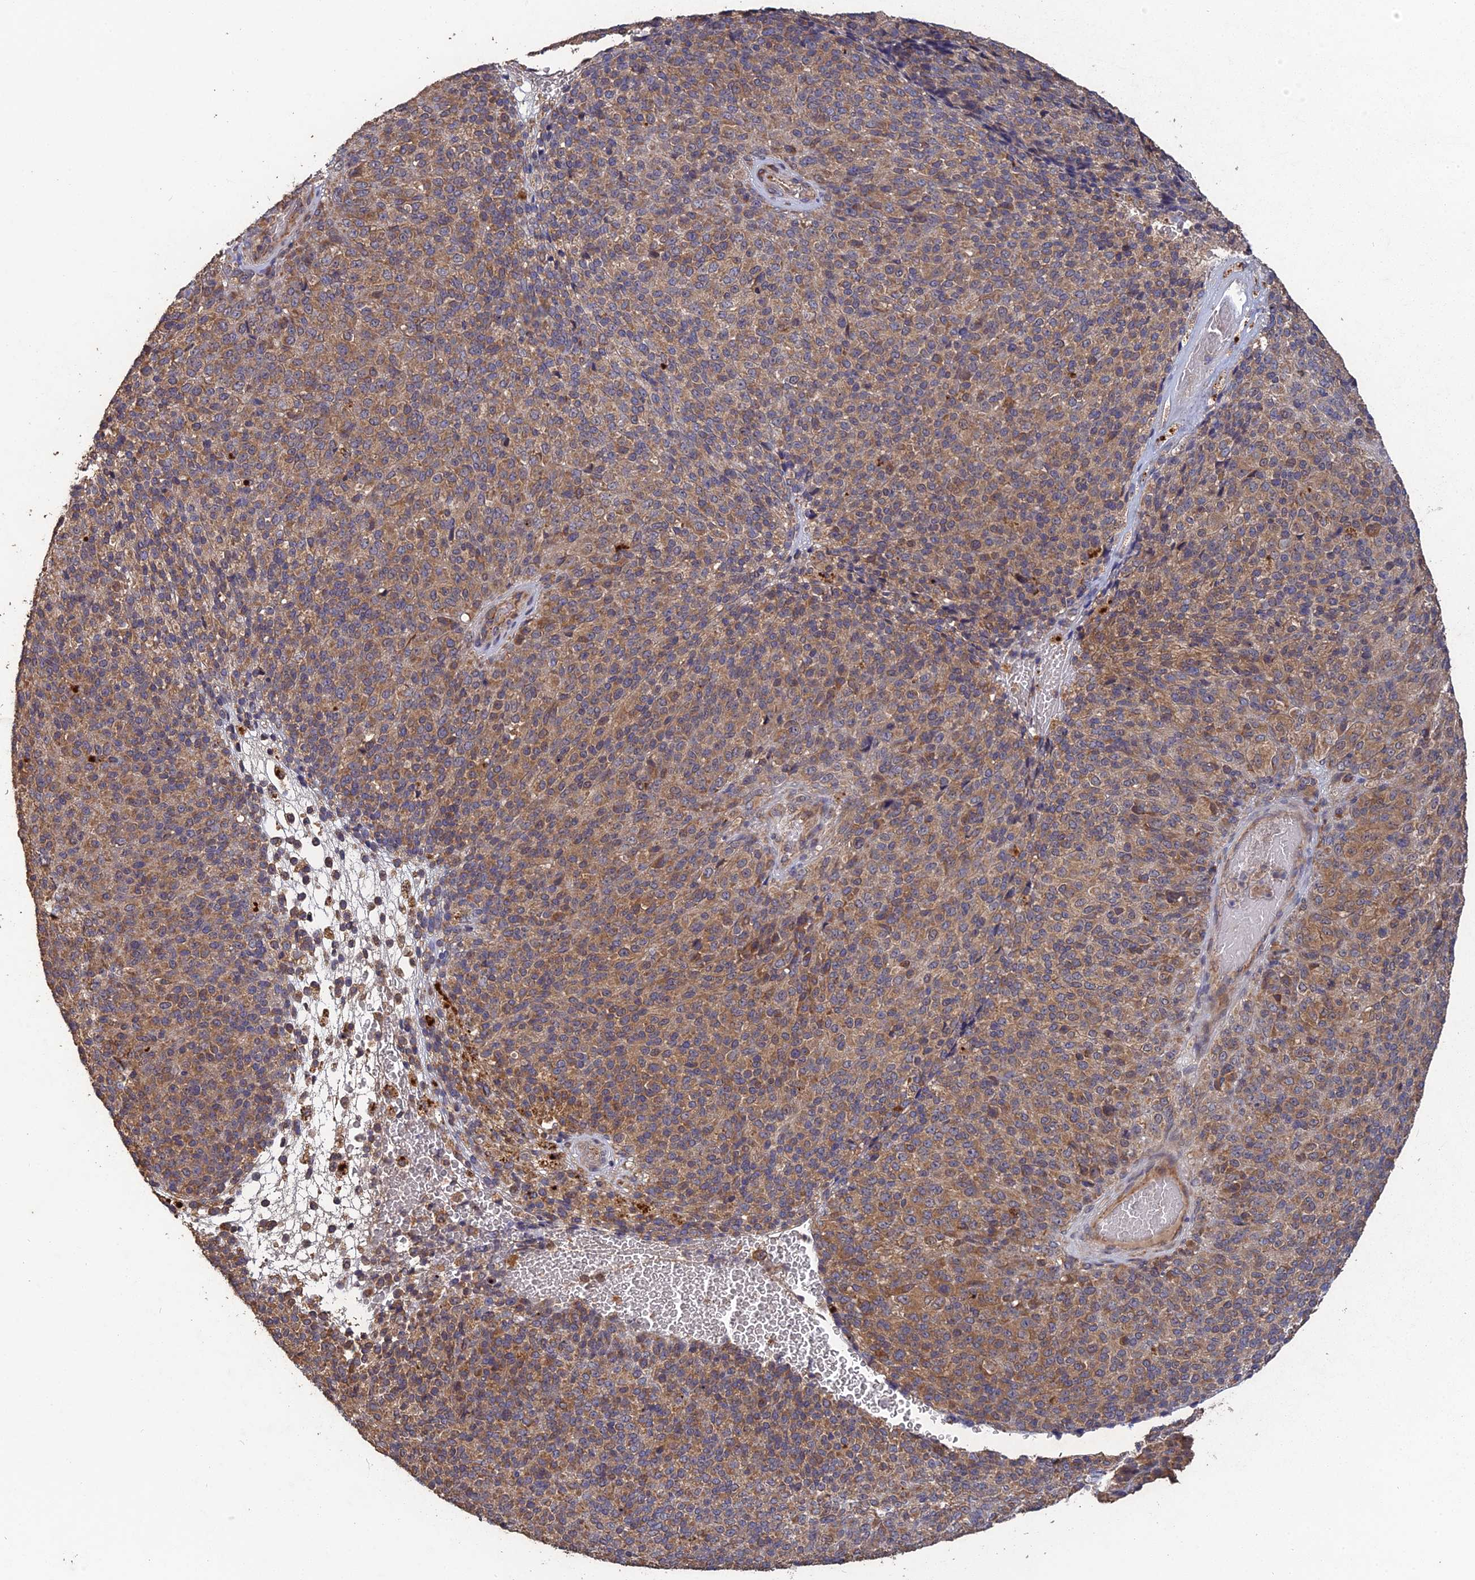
{"staining": {"intensity": "moderate", "quantity": ">75%", "location": "cytoplasmic/membranous"}, "tissue": "melanoma", "cell_type": "Tumor cells", "image_type": "cancer", "snomed": [{"axis": "morphology", "description": "Malignant melanoma, Metastatic site"}, {"axis": "topography", "description": "Brain"}], "caption": "Human malignant melanoma (metastatic site) stained with a protein marker exhibits moderate staining in tumor cells.", "gene": "ARHGAP40", "patient": {"sex": "female", "age": 56}}